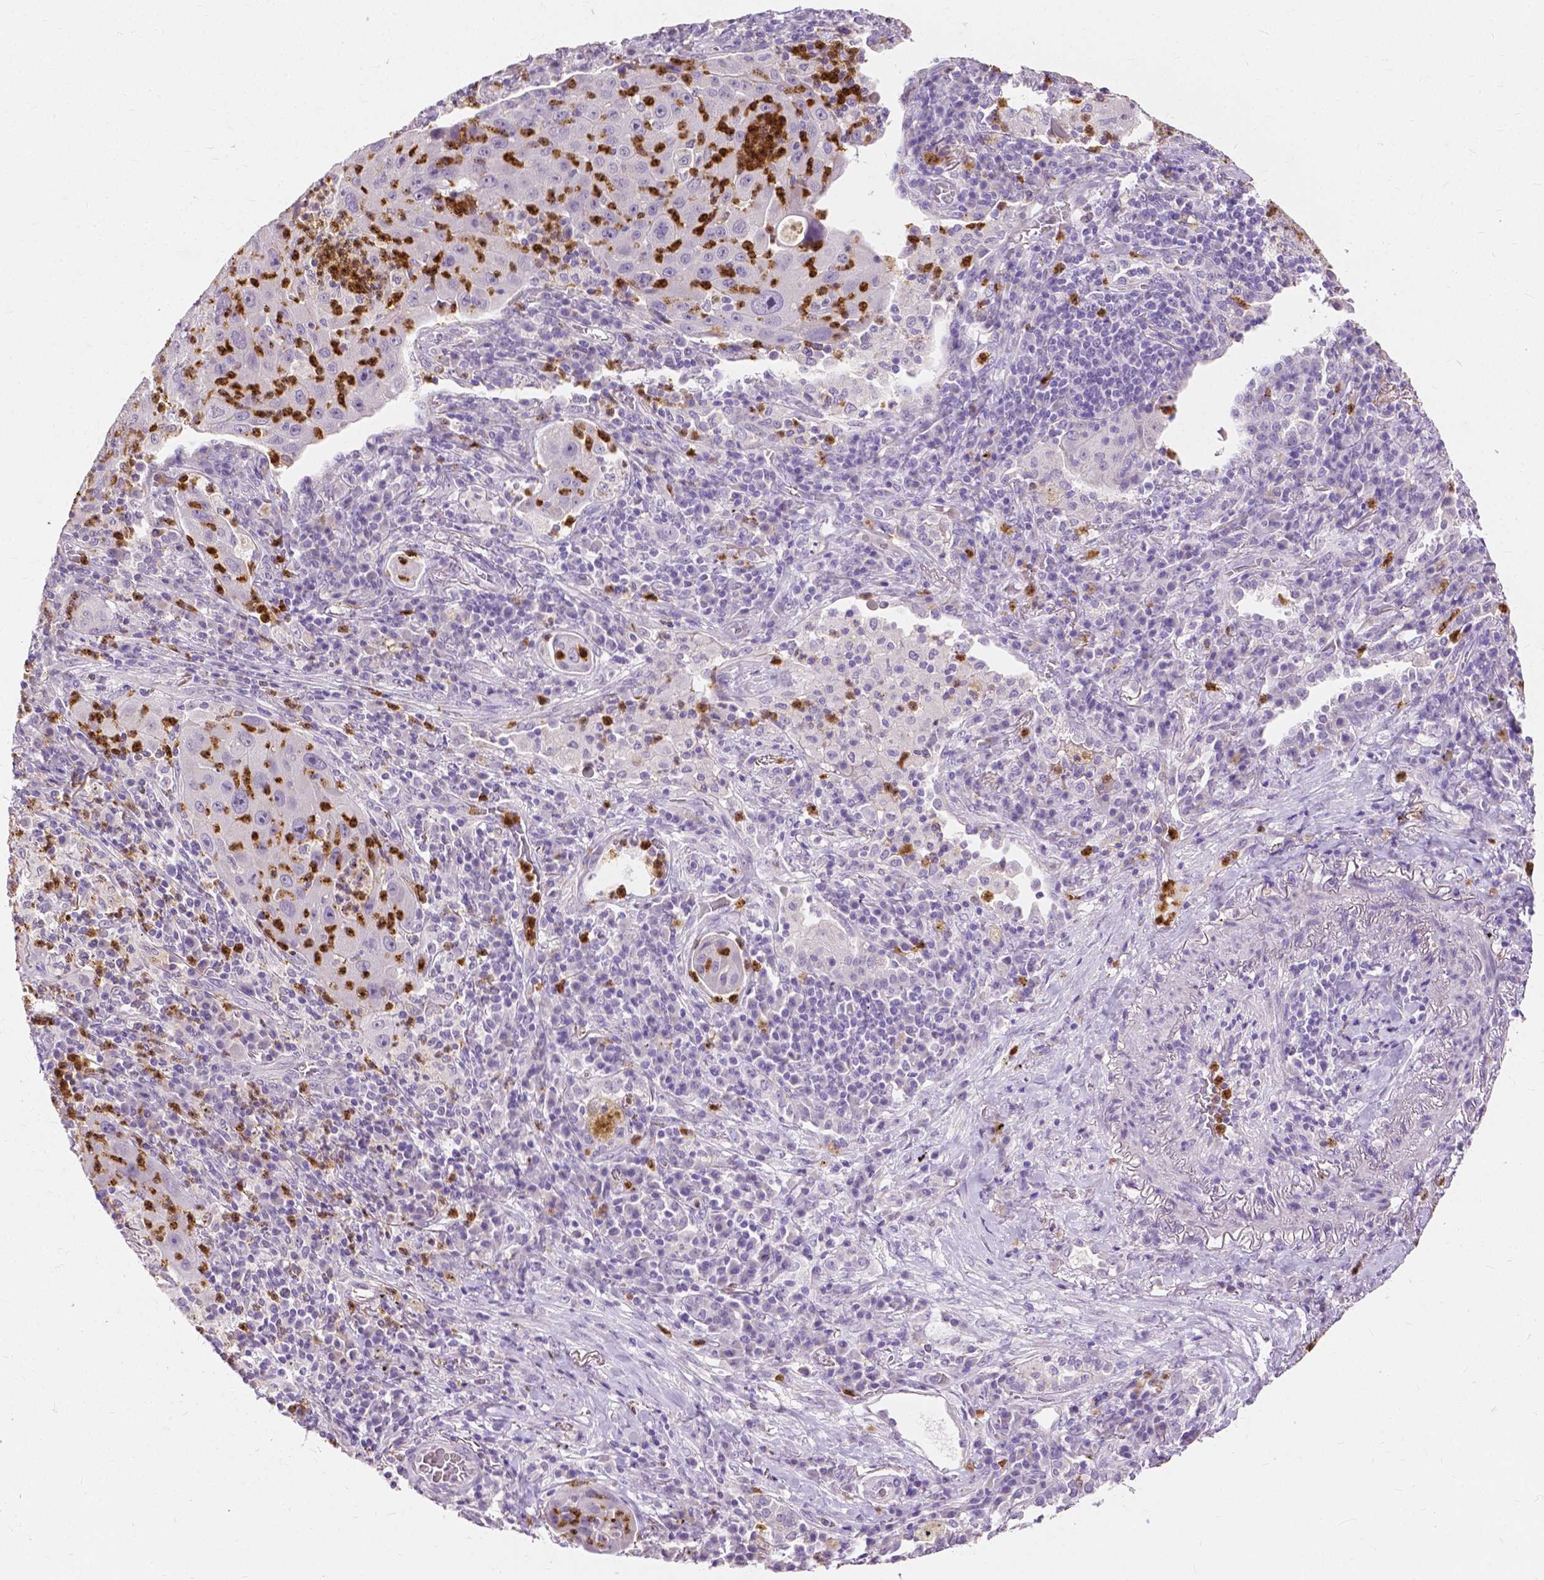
{"staining": {"intensity": "negative", "quantity": "none", "location": "none"}, "tissue": "lung cancer", "cell_type": "Tumor cells", "image_type": "cancer", "snomed": [{"axis": "morphology", "description": "Squamous cell carcinoma, NOS"}, {"axis": "topography", "description": "Lung"}], "caption": "A micrograph of squamous cell carcinoma (lung) stained for a protein displays no brown staining in tumor cells. (DAB (3,3'-diaminobenzidine) immunohistochemistry with hematoxylin counter stain).", "gene": "CXCR2", "patient": {"sex": "female", "age": 59}}